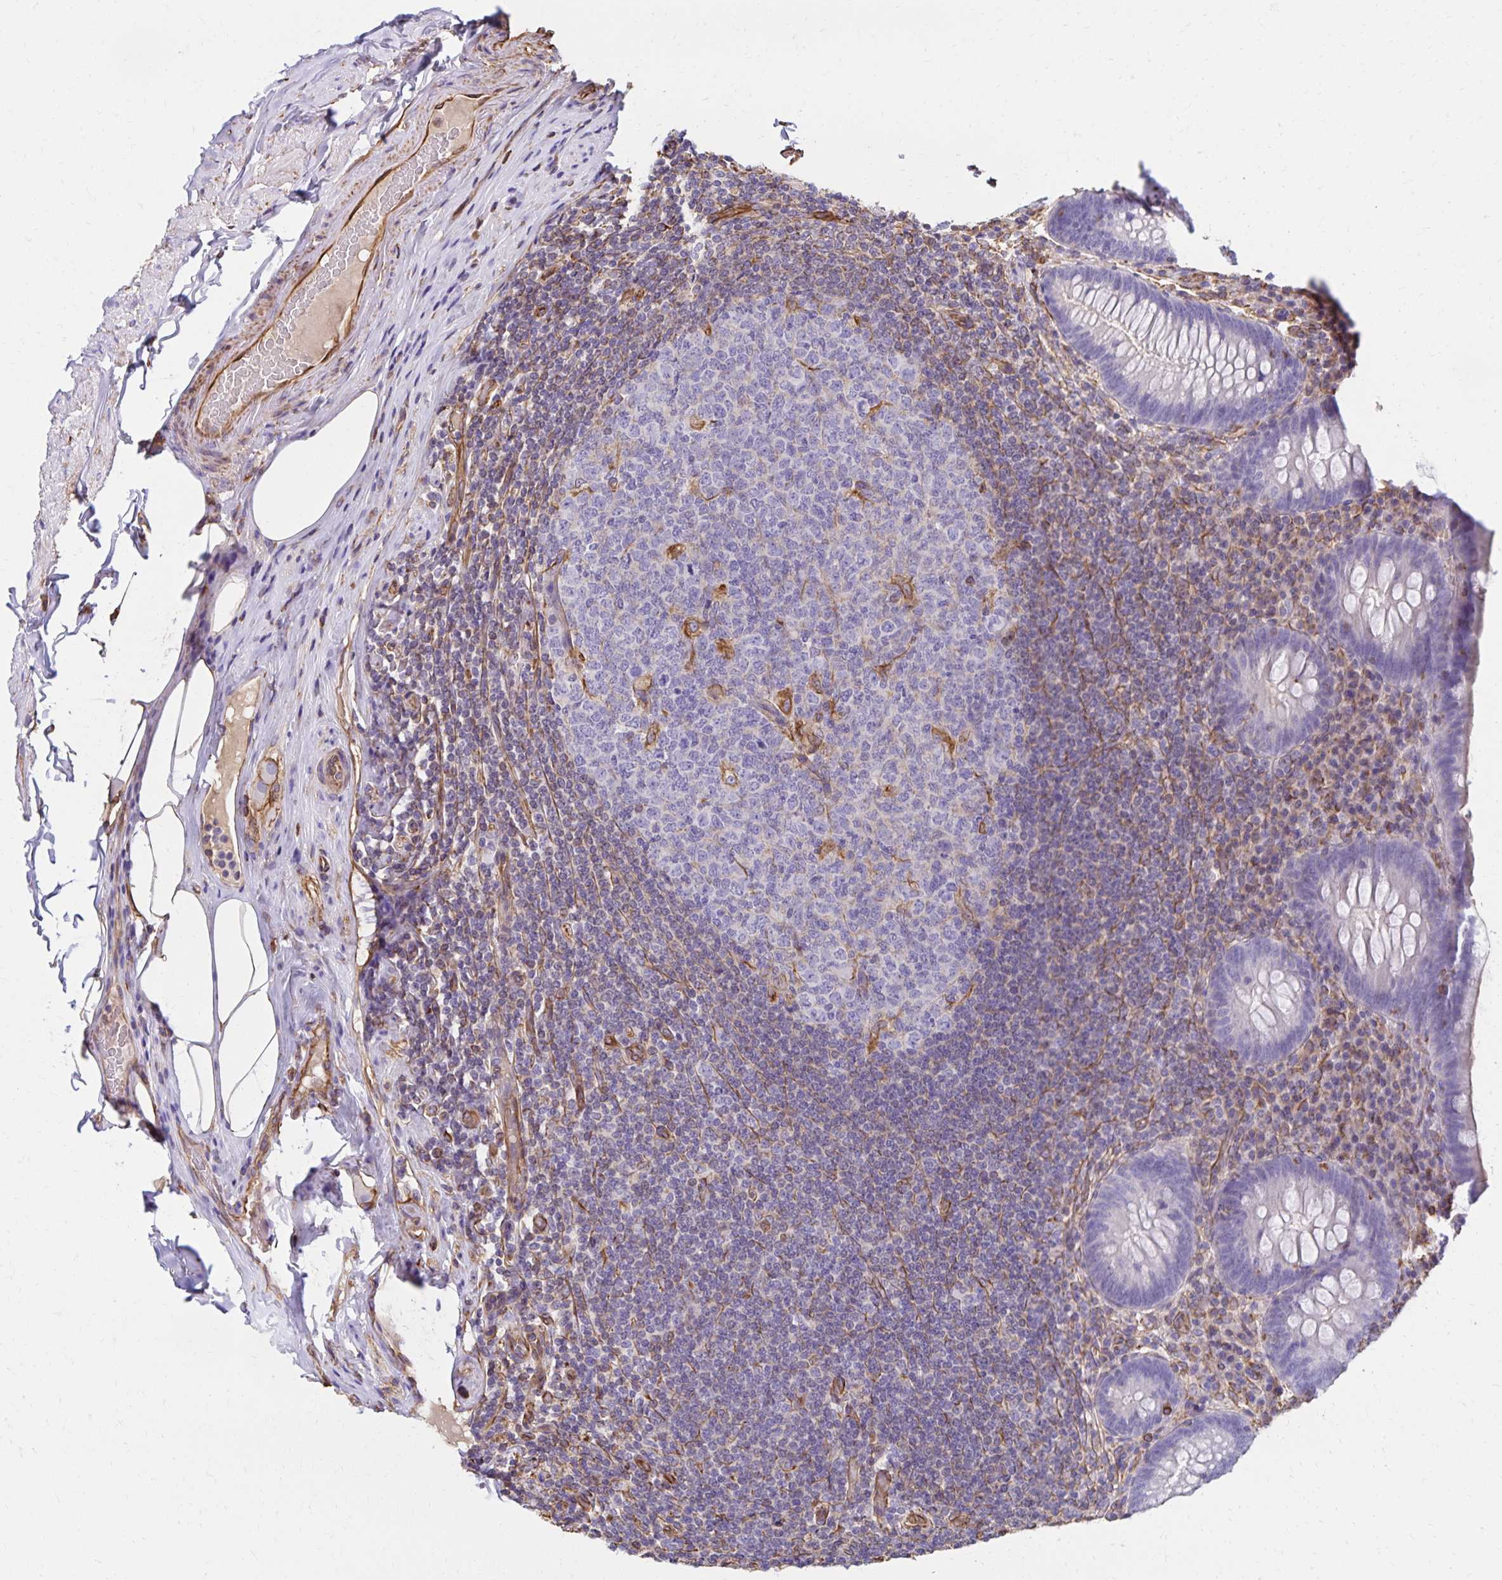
{"staining": {"intensity": "negative", "quantity": "none", "location": "none"}, "tissue": "appendix", "cell_type": "Glandular cells", "image_type": "normal", "snomed": [{"axis": "morphology", "description": "Normal tissue, NOS"}, {"axis": "topography", "description": "Appendix"}], "caption": "An image of appendix stained for a protein demonstrates no brown staining in glandular cells. (Stains: DAB (3,3'-diaminobenzidine) IHC with hematoxylin counter stain, Microscopy: brightfield microscopy at high magnification).", "gene": "TRPV6", "patient": {"sex": "male", "age": 71}}